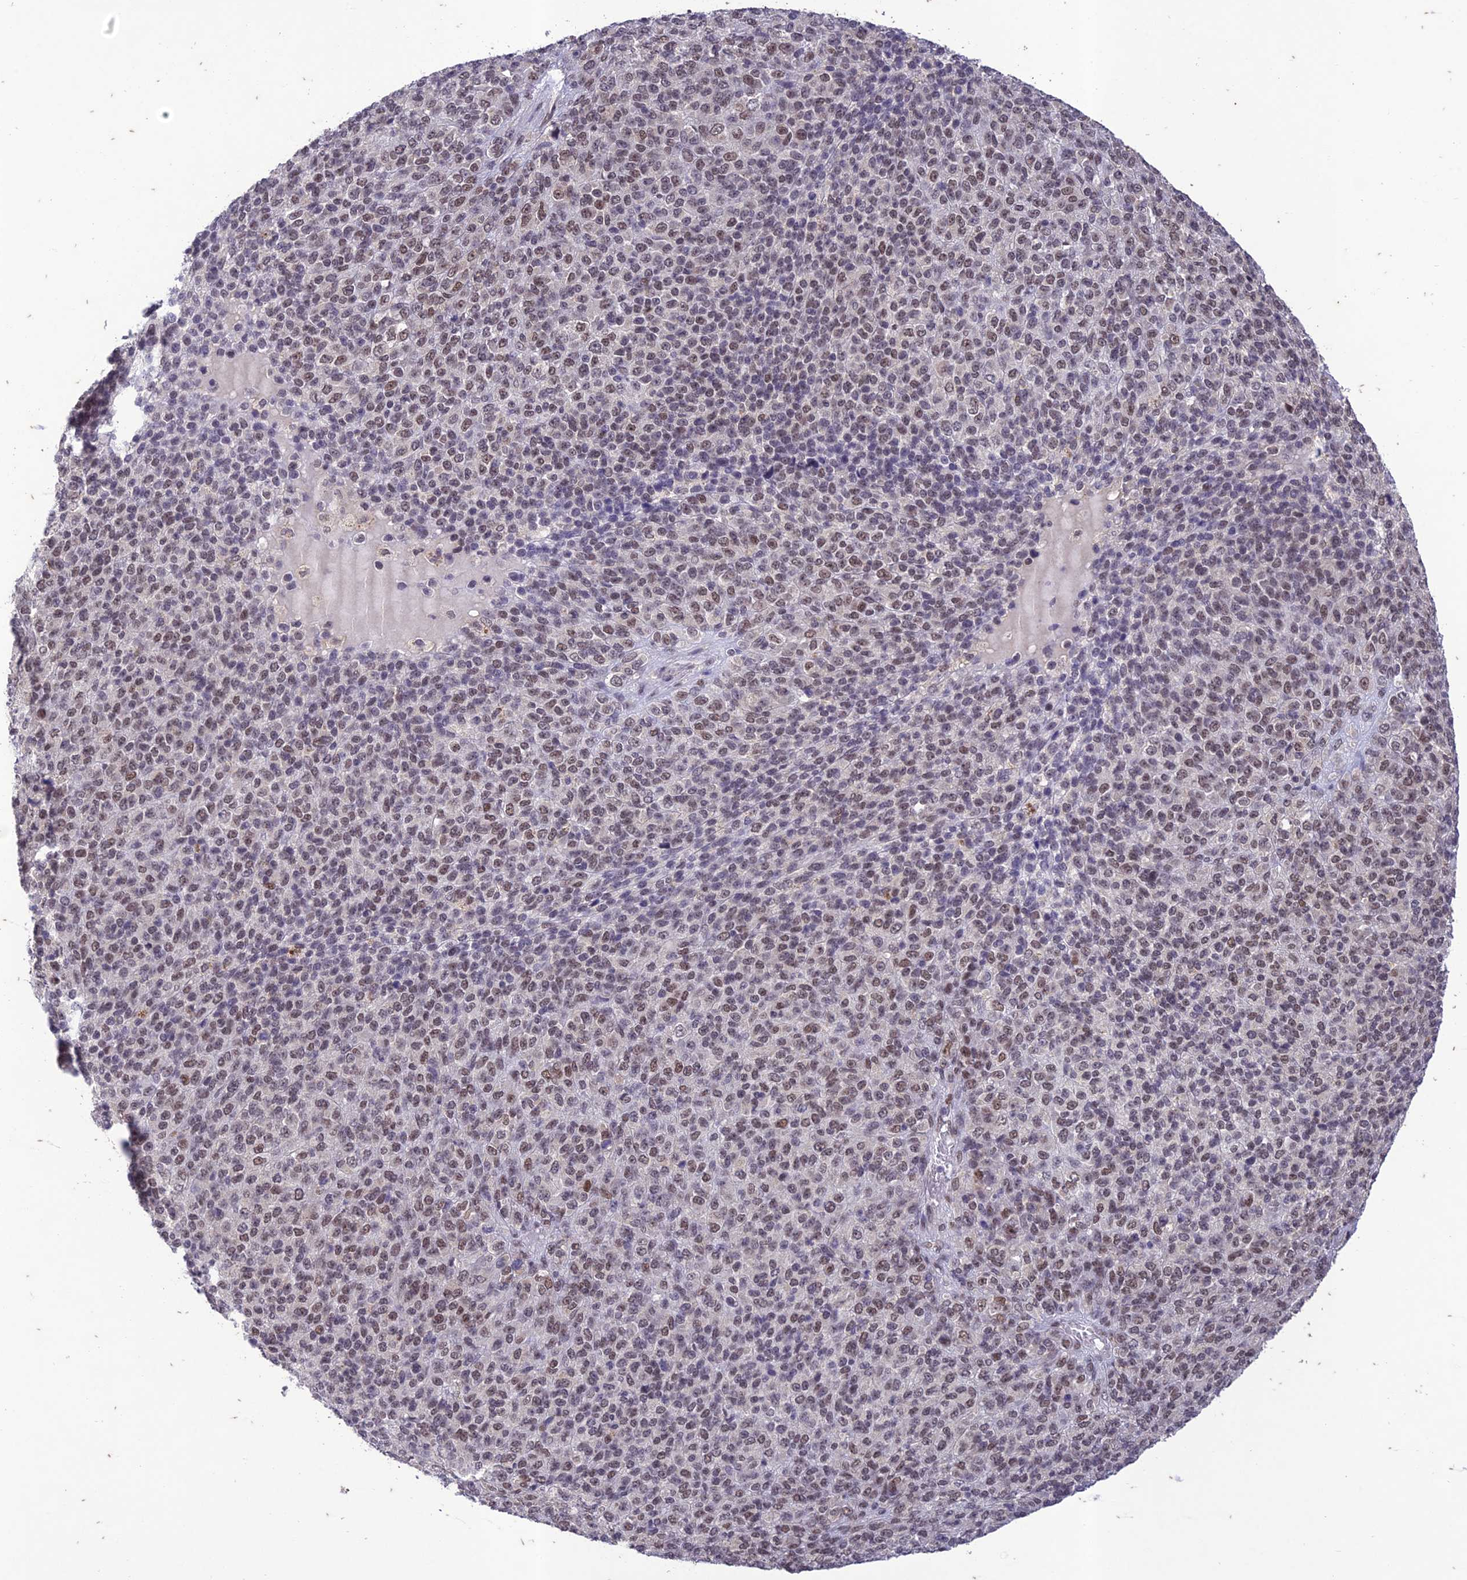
{"staining": {"intensity": "moderate", "quantity": "25%-75%", "location": "nuclear"}, "tissue": "melanoma", "cell_type": "Tumor cells", "image_type": "cancer", "snomed": [{"axis": "morphology", "description": "Malignant melanoma, Metastatic site"}, {"axis": "topography", "description": "Brain"}], "caption": "There is medium levels of moderate nuclear positivity in tumor cells of melanoma, as demonstrated by immunohistochemical staining (brown color).", "gene": "POP4", "patient": {"sex": "female", "age": 56}}